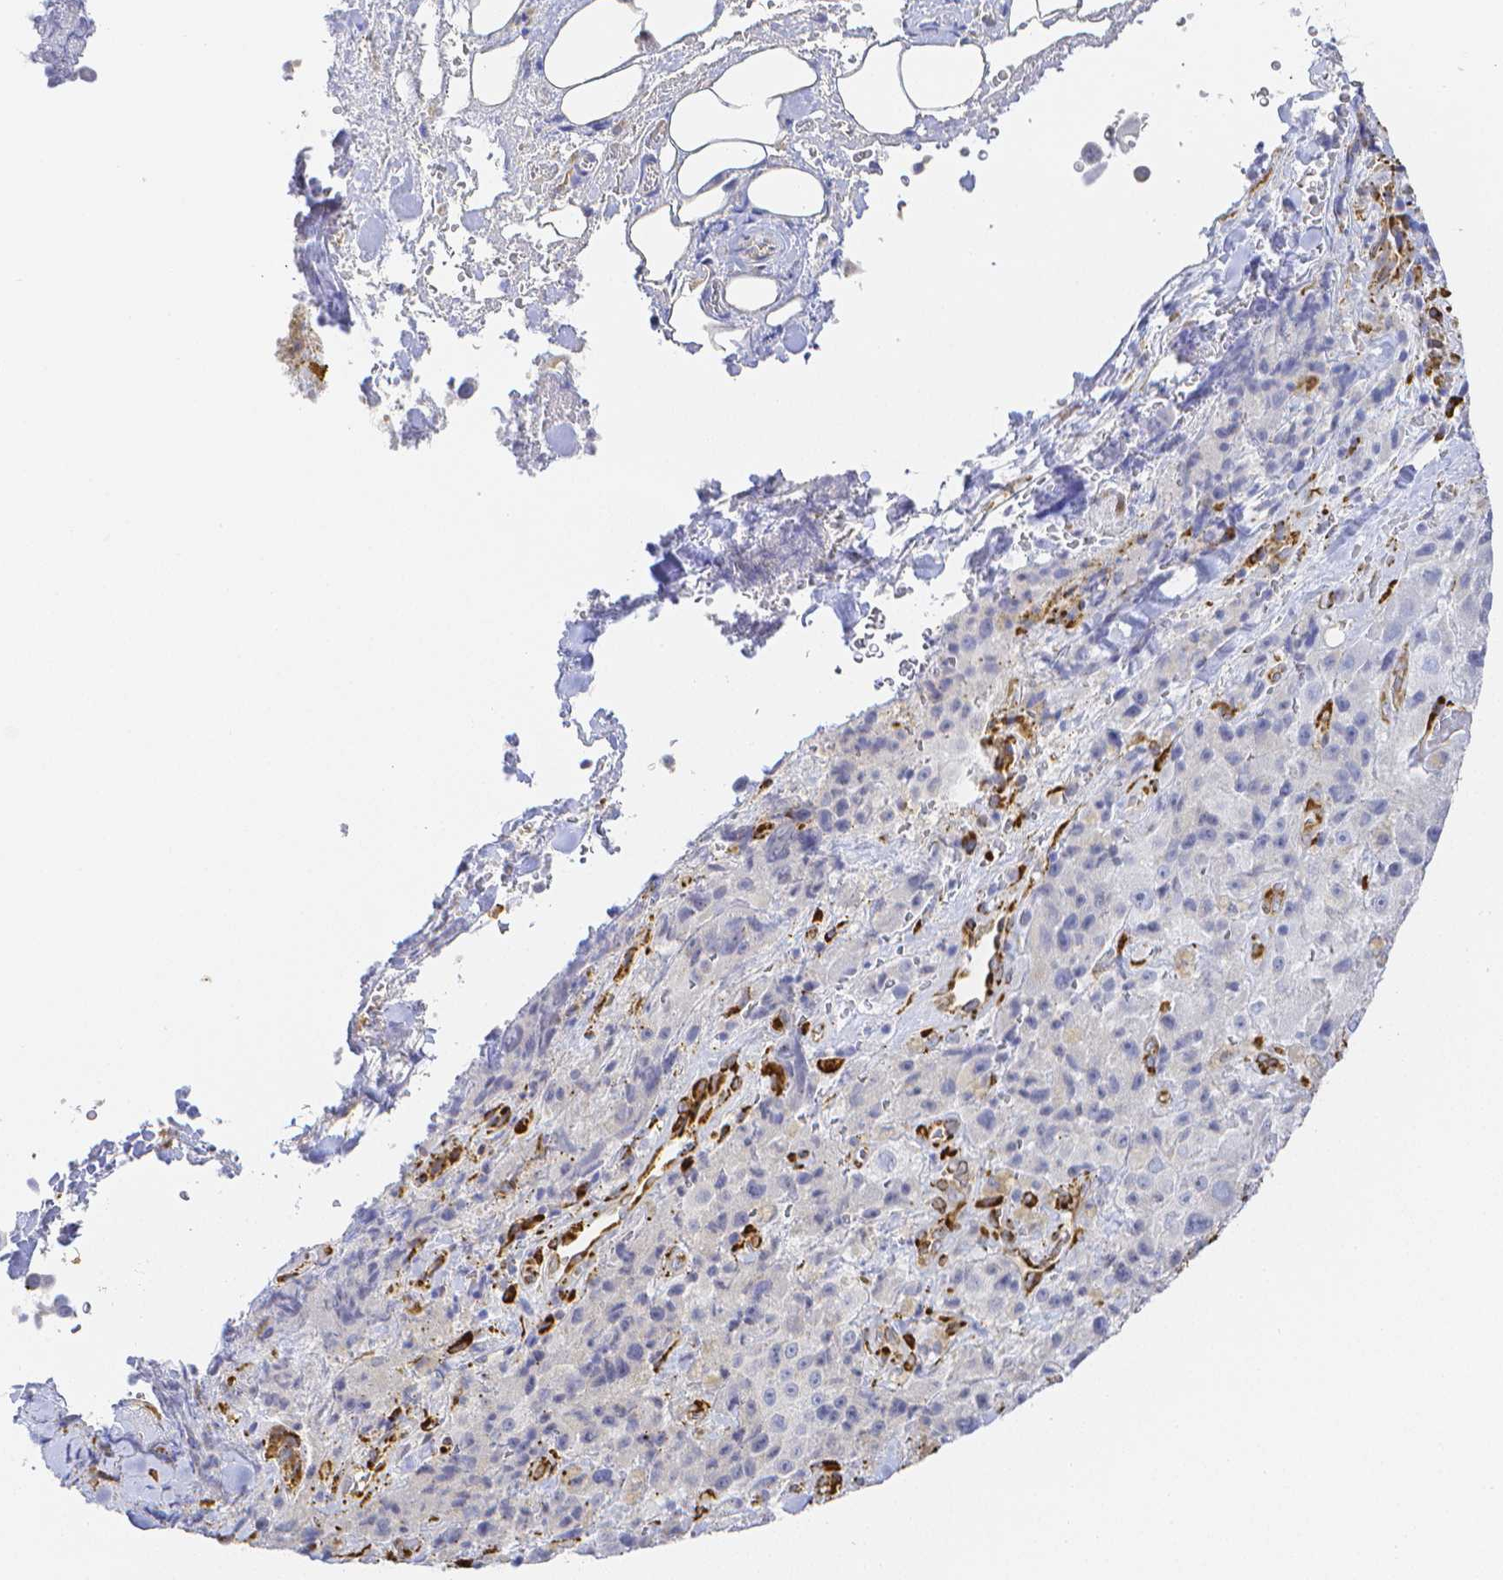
{"staining": {"intensity": "negative", "quantity": "none", "location": "none"}, "tissue": "melanoma", "cell_type": "Tumor cells", "image_type": "cancer", "snomed": [{"axis": "morphology", "description": "Malignant melanoma, Metastatic site"}, {"axis": "topography", "description": "Lymph node"}], "caption": "The immunohistochemistry (IHC) histopathology image has no significant expression in tumor cells of malignant melanoma (metastatic site) tissue.", "gene": "SMURF1", "patient": {"sex": "male", "age": 62}}